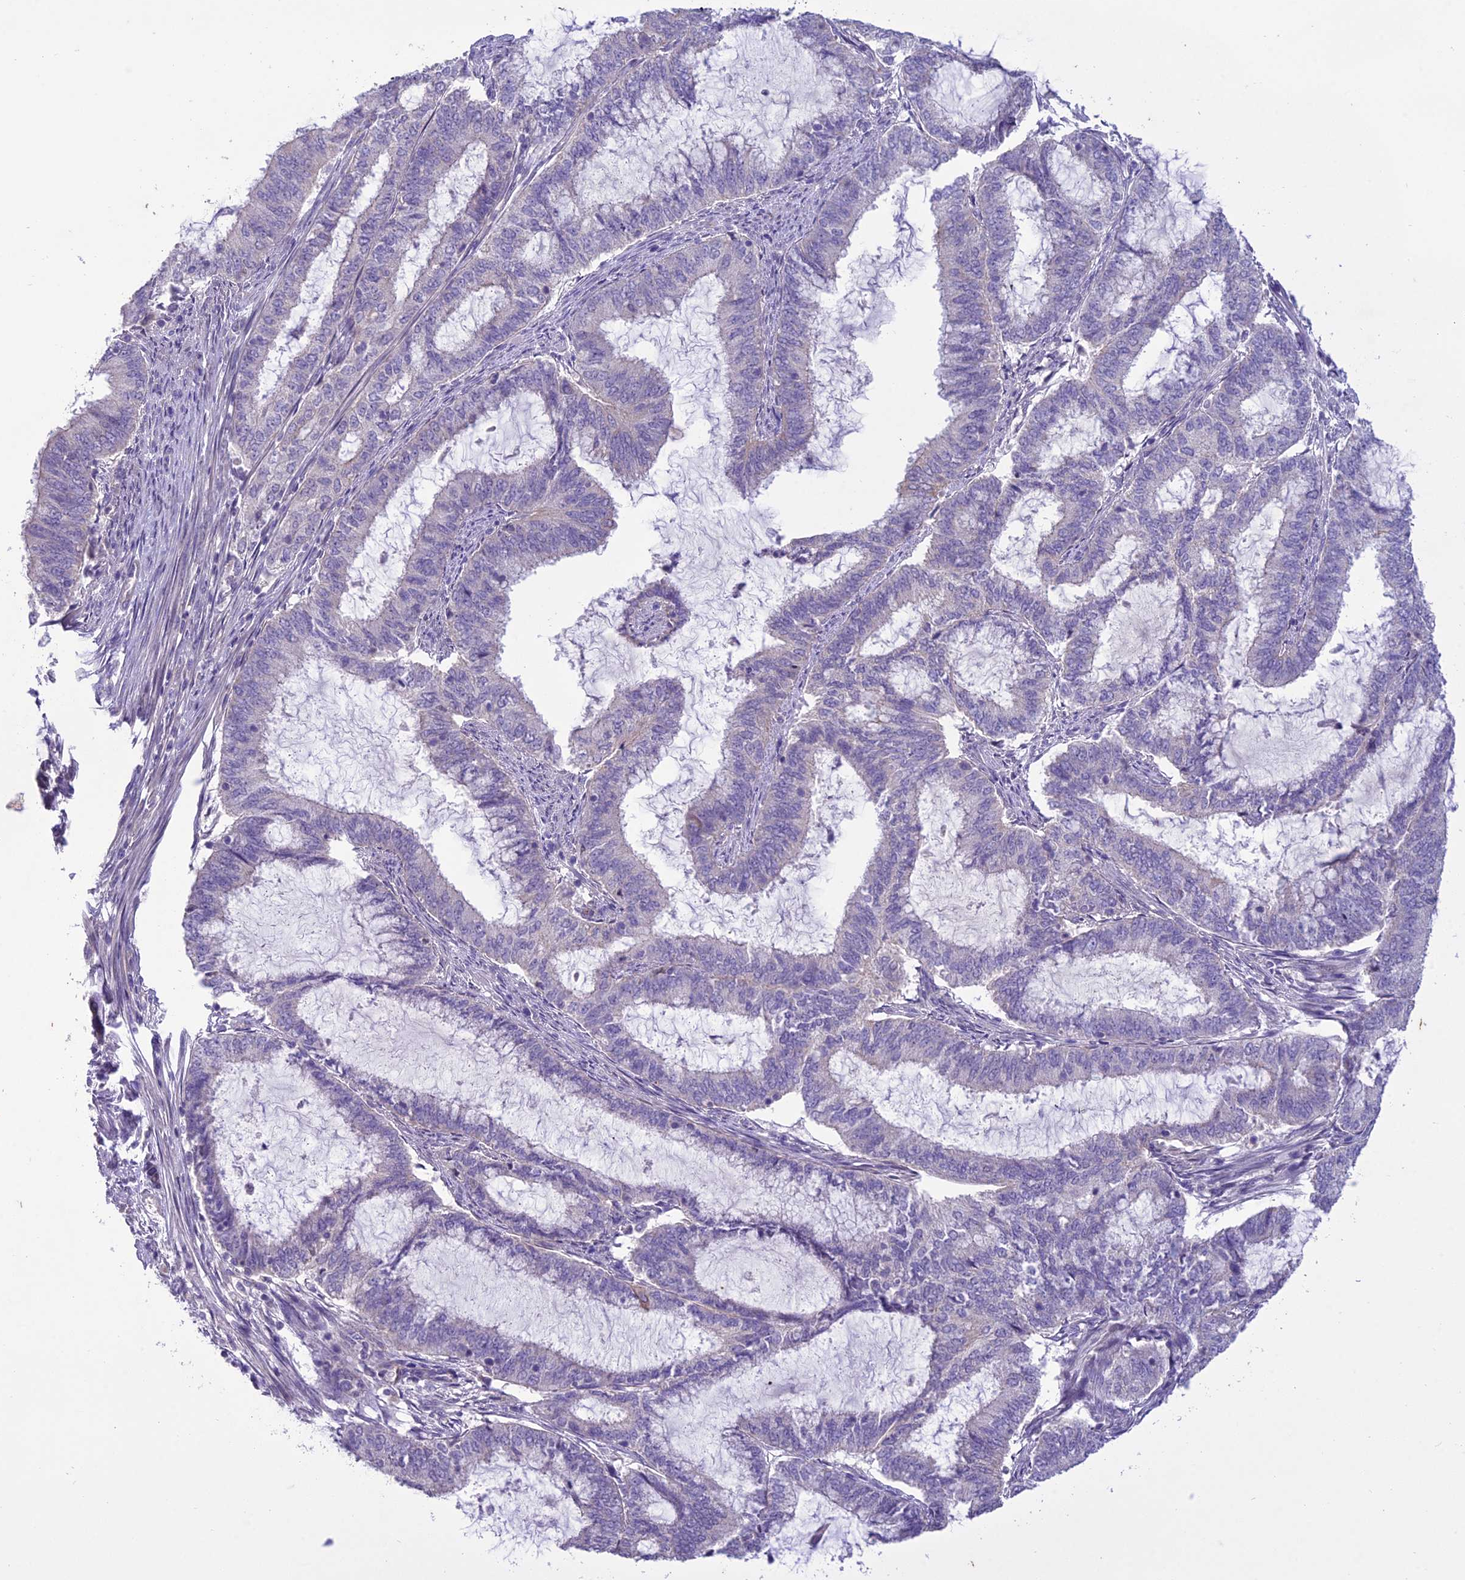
{"staining": {"intensity": "weak", "quantity": "<25%", "location": "cytoplasmic/membranous"}, "tissue": "endometrial cancer", "cell_type": "Tumor cells", "image_type": "cancer", "snomed": [{"axis": "morphology", "description": "Adenocarcinoma, NOS"}, {"axis": "topography", "description": "Endometrium"}], "caption": "Micrograph shows no protein expression in tumor cells of adenocarcinoma (endometrial) tissue.", "gene": "SCRT1", "patient": {"sex": "female", "age": 51}}